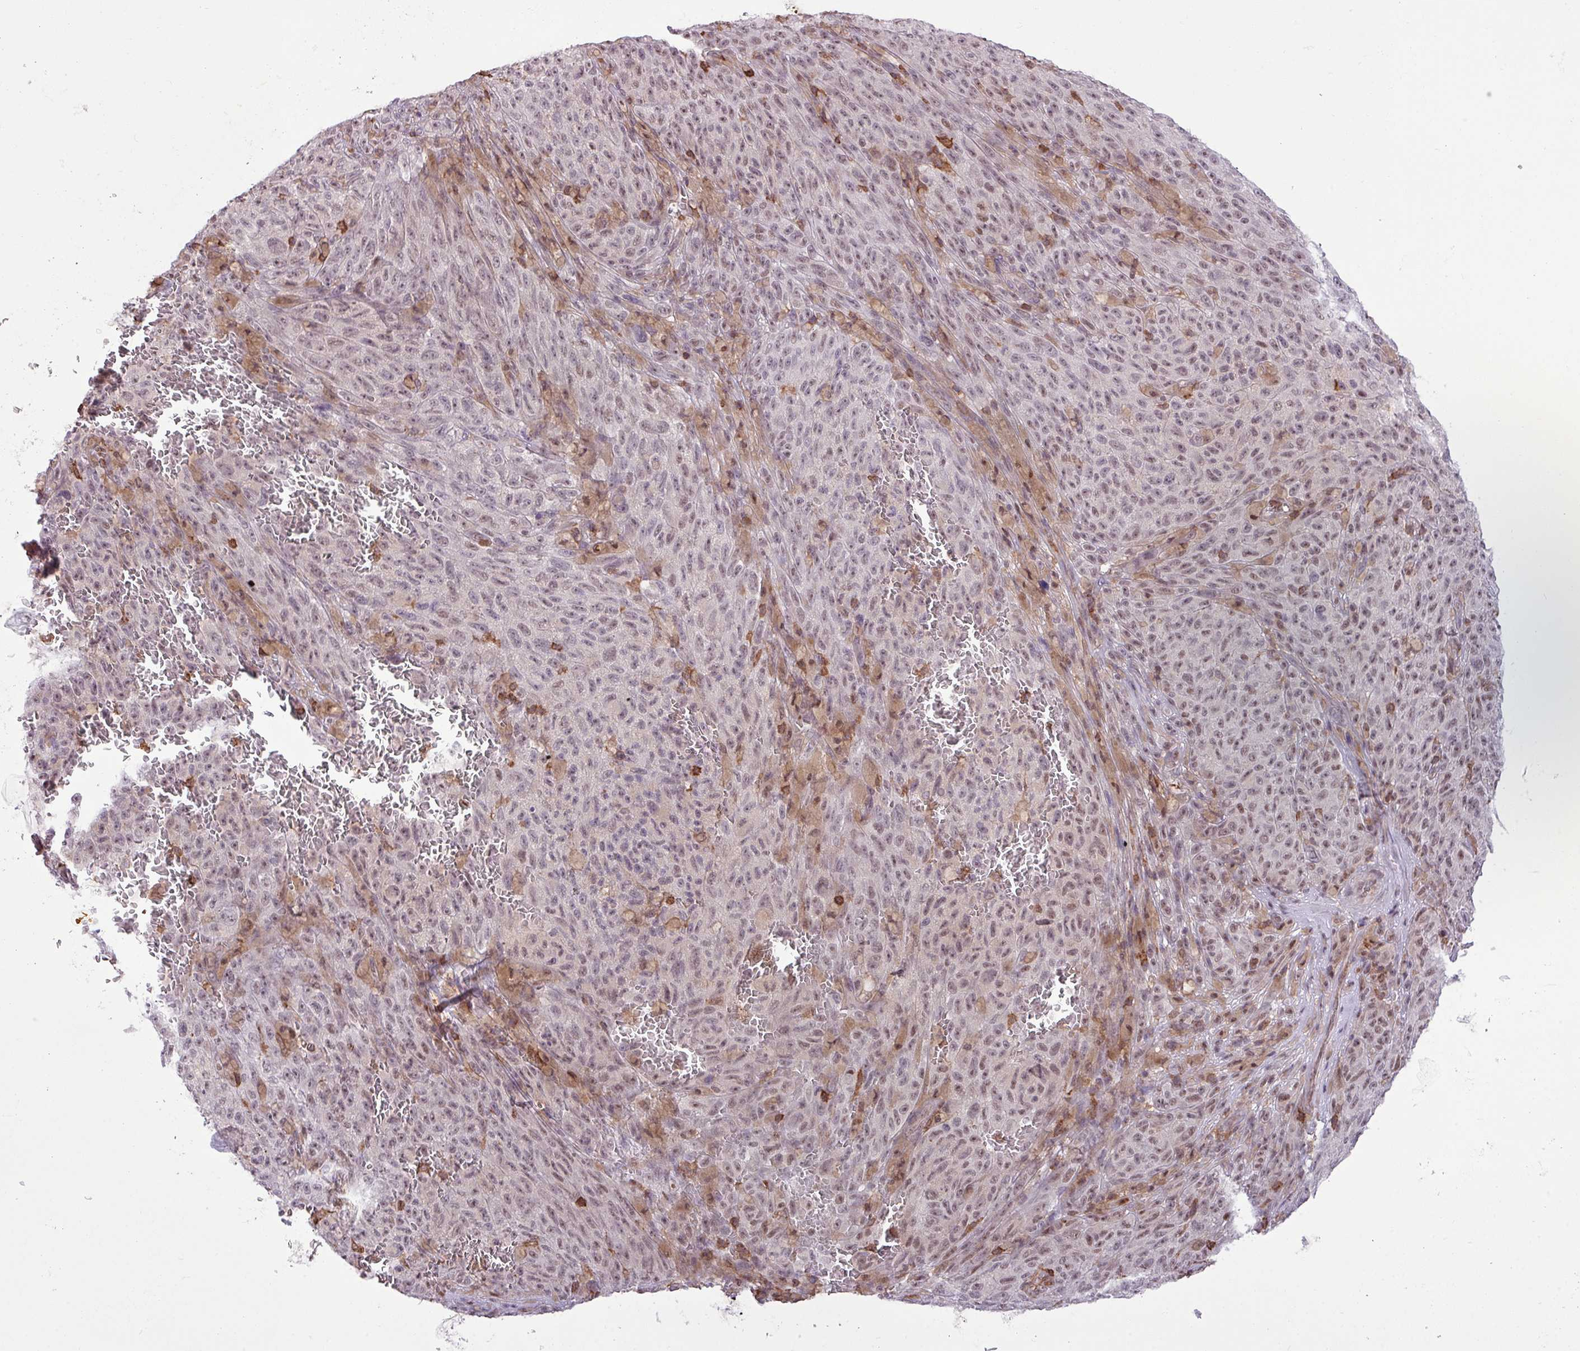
{"staining": {"intensity": "weak", "quantity": "25%-75%", "location": "nuclear"}, "tissue": "melanoma", "cell_type": "Tumor cells", "image_type": "cancer", "snomed": [{"axis": "morphology", "description": "Malignant melanoma, NOS"}, {"axis": "topography", "description": "Skin"}], "caption": "High-power microscopy captured an IHC histopathology image of malignant melanoma, revealing weak nuclear positivity in about 25%-75% of tumor cells. (DAB (3,3'-diaminobenzidine) IHC with brightfield microscopy, high magnification).", "gene": "GON7", "patient": {"sex": "female", "age": 82}}